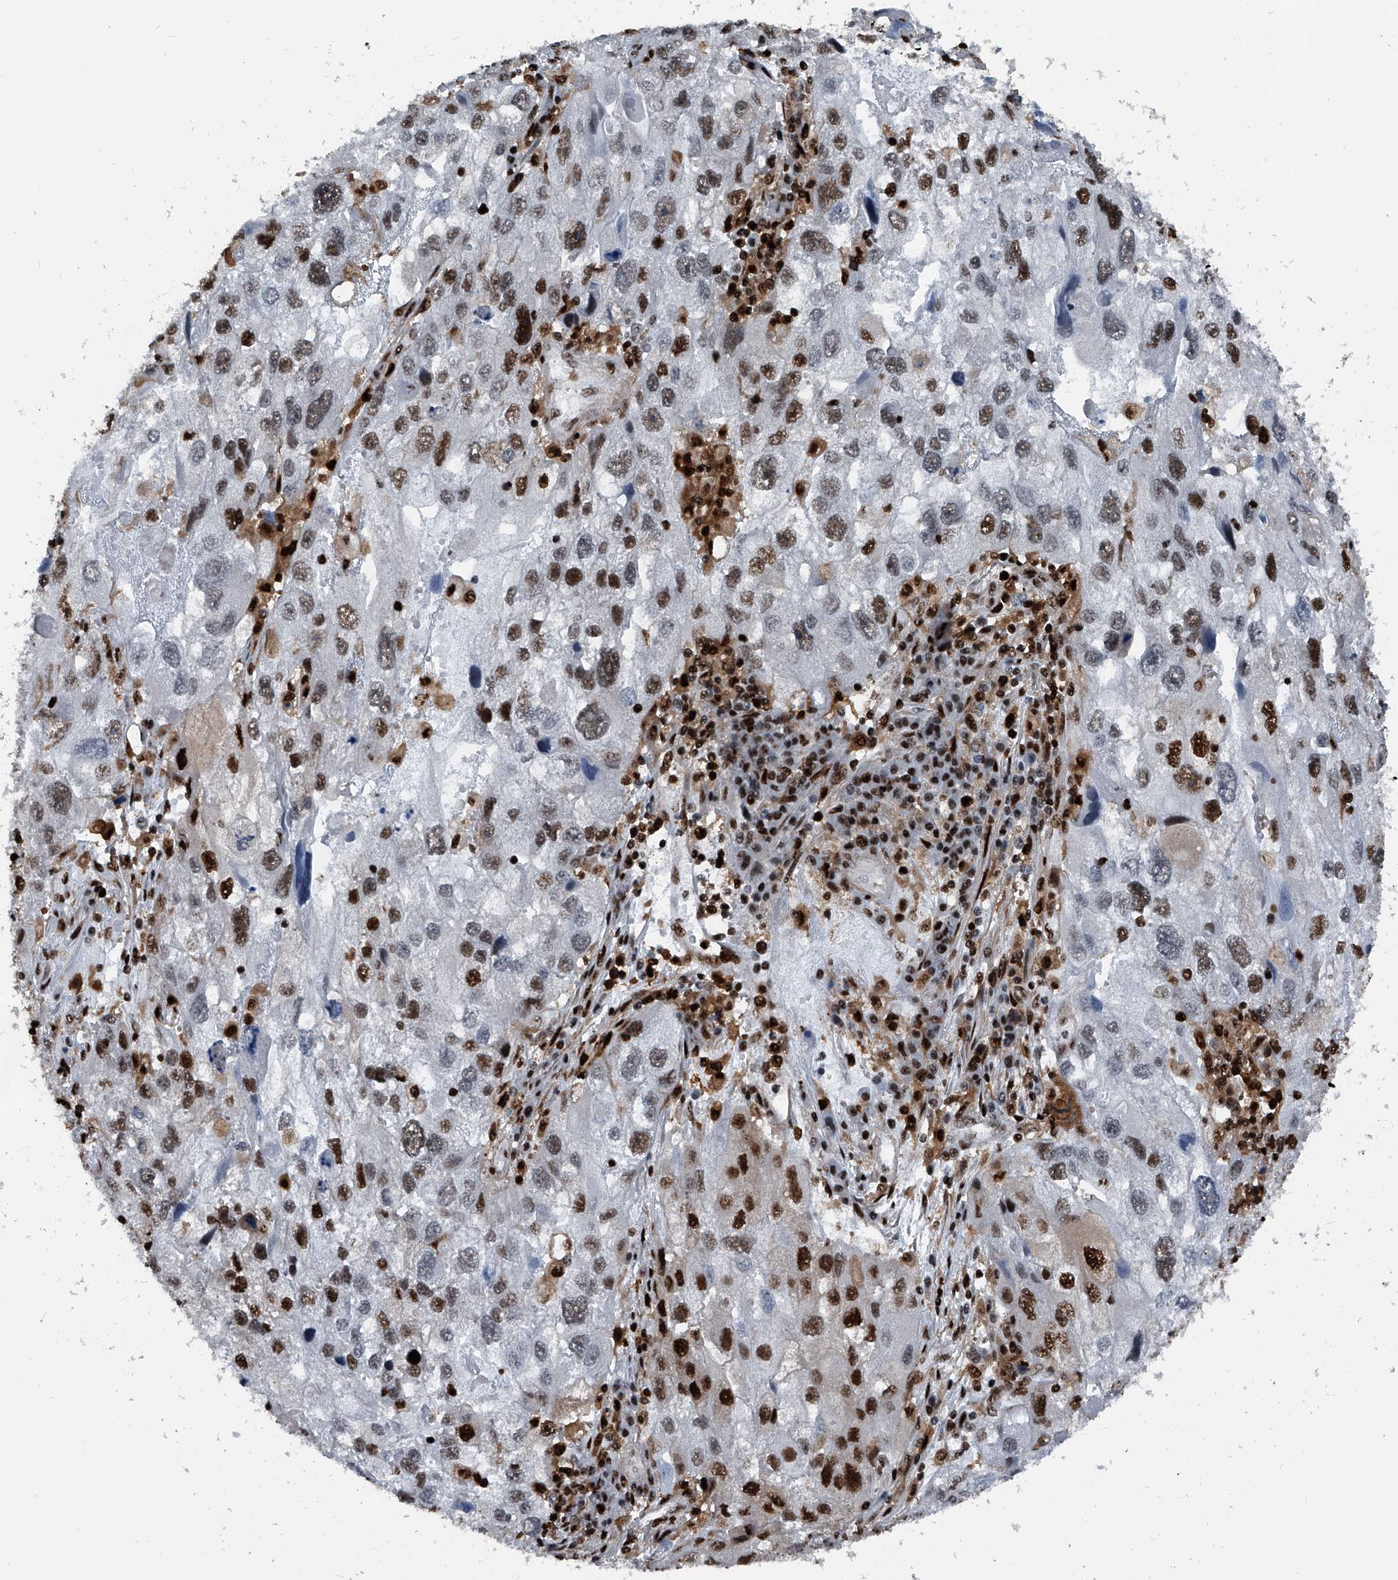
{"staining": {"intensity": "strong", "quantity": "25%-75%", "location": "nuclear"}, "tissue": "endometrial cancer", "cell_type": "Tumor cells", "image_type": "cancer", "snomed": [{"axis": "morphology", "description": "Adenocarcinoma, NOS"}, {"axis": "topography", "description": "Endometrium"}], "caption": "Immunohistochemistry photomicrograph of neoplastic tissue: endometrial cancer (adenocarcinoma) stained using immunohistochemistry reveals high levels of strong protein expression localized specifically in the nuclear of tumor cells, appearing as a nuclear brown color.", "gene": "FKBP5", "patient": {"sex": "female", "age": 49}}